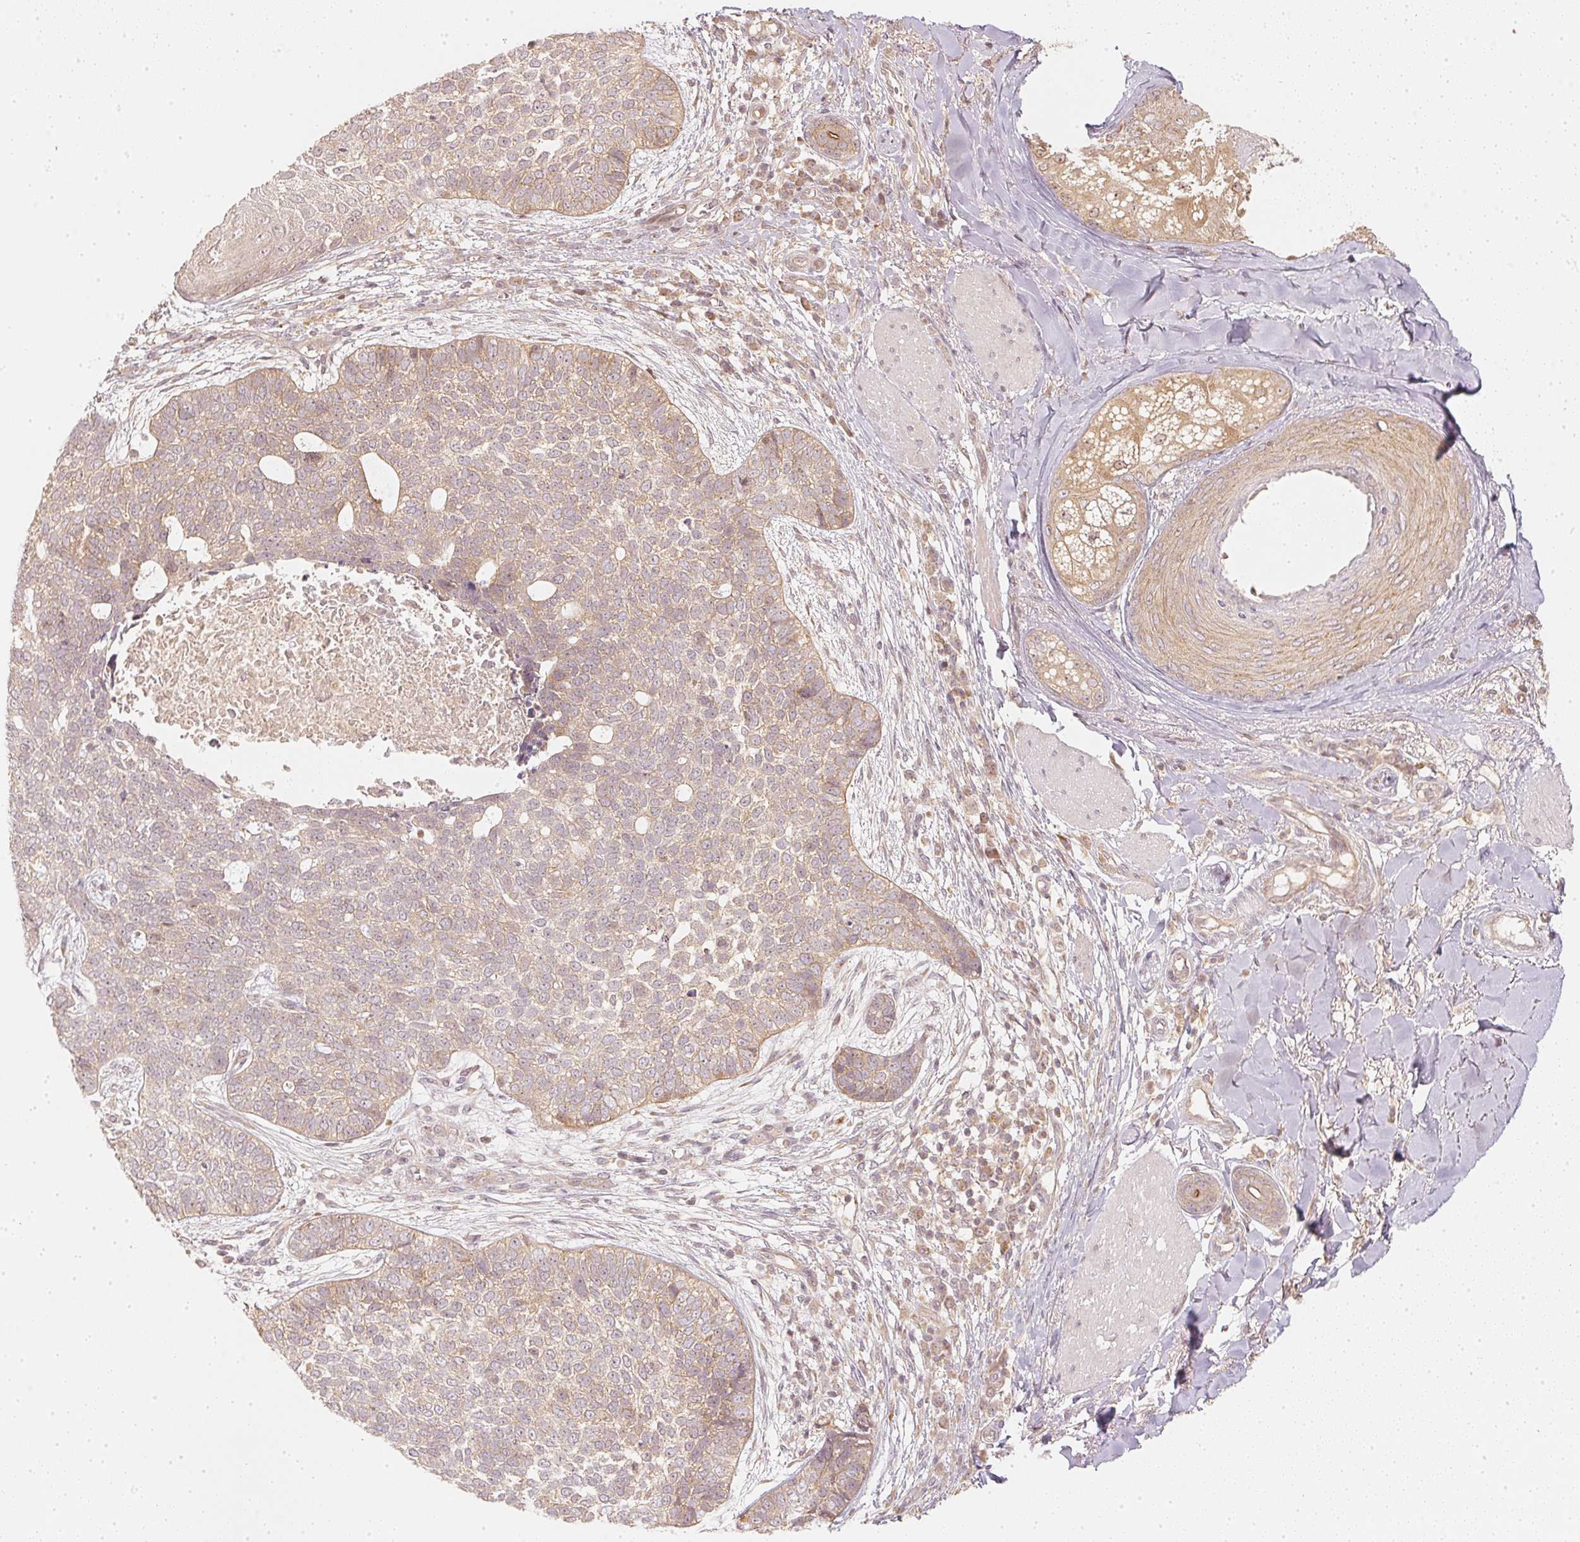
{"staining": {"intensity": "weak", "quantity": ">75%", "location": "cytoplasmic/membranous"}, "tissue": "skin cancer", "cell_type": "Tumor cells", "image_type": "cancer", "snomed": [{"axis": "morphology", "description": "Basal cell carcinoma"}, {"axis": "topography", "description": "Skin"}], "caption": "About >75% of tumor cells in skin basal cell carcinoma show weak cytoplasmic/membranous protein expression as visualized by brown immunohistochemical staining.", "gene": "WDR54", "patient": {"sex": "female", "age": 69}}